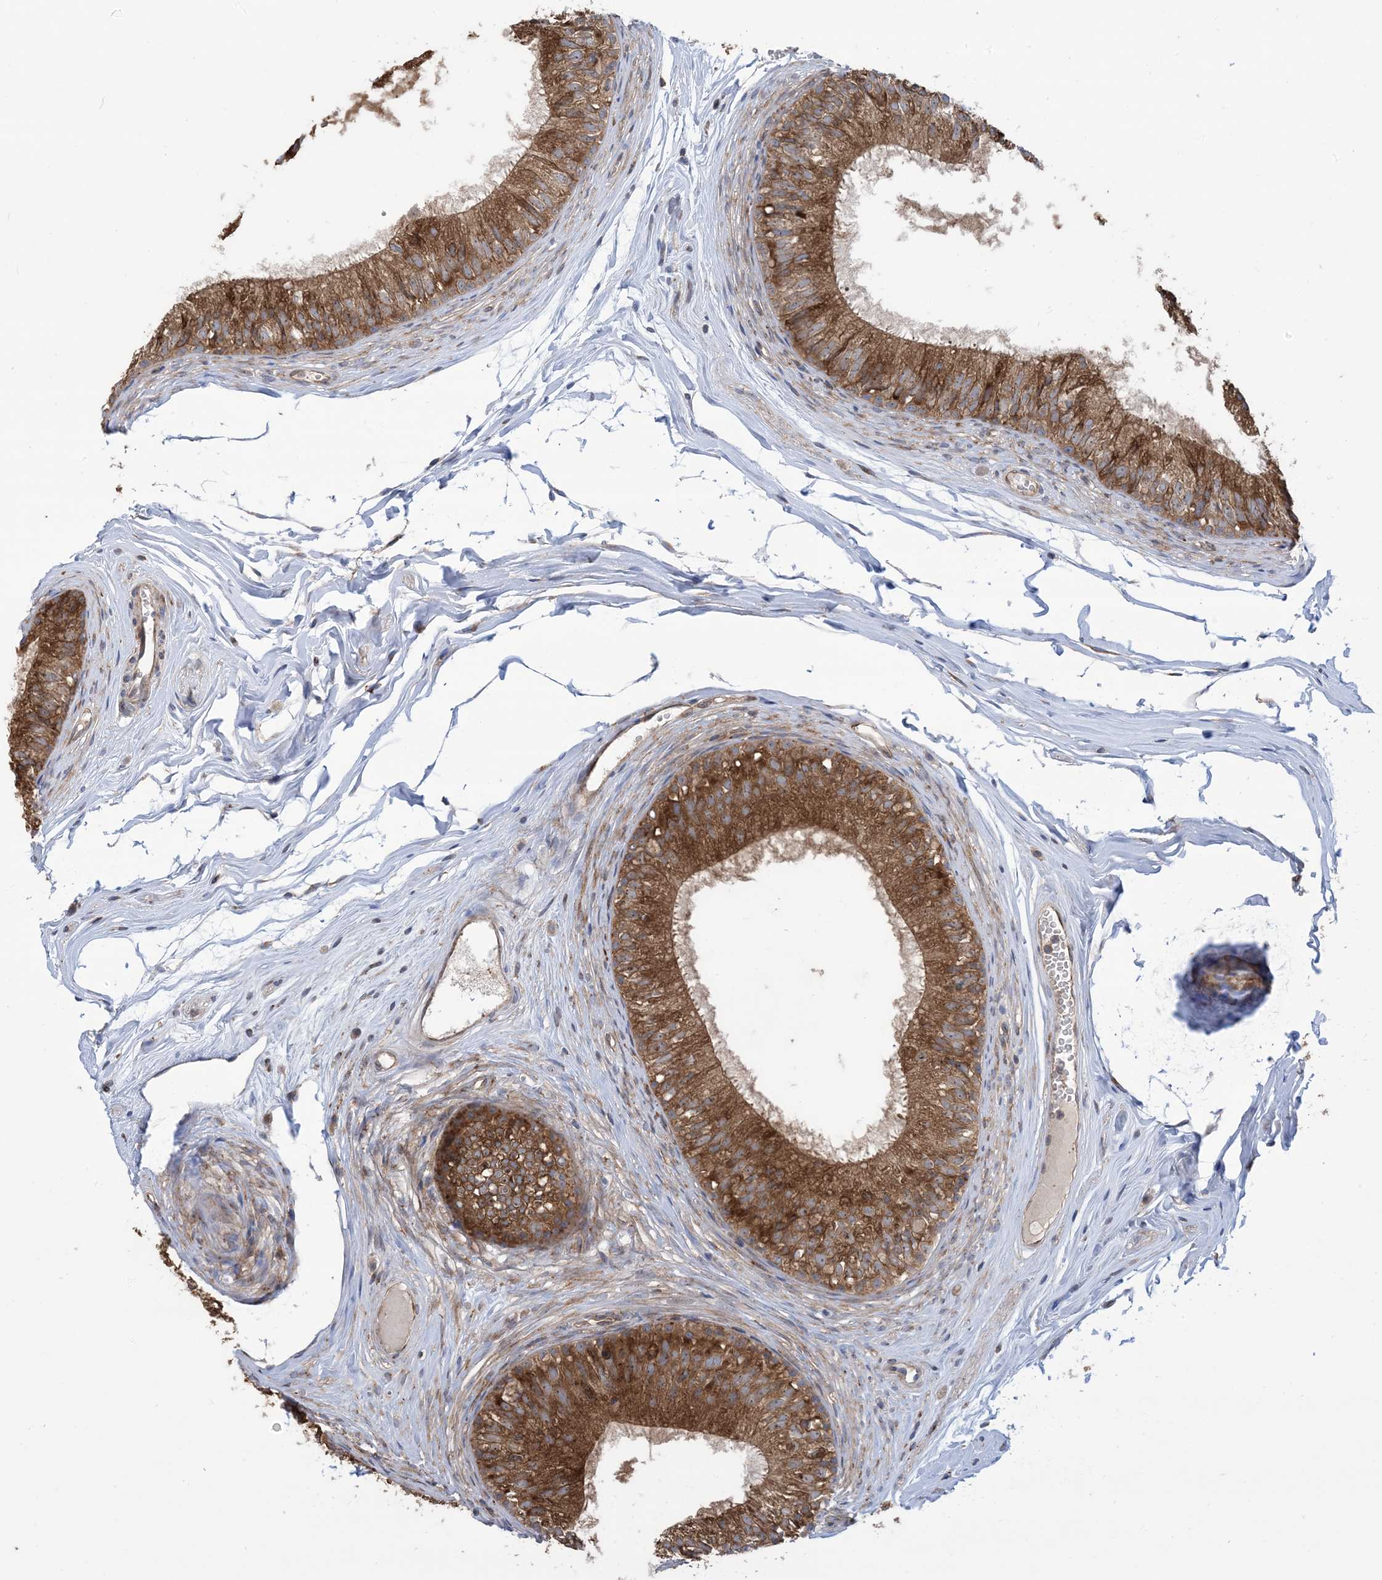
{"staining": {"intensity": "strong", "quantity": ">75%", "location": "cytoplasmic/membranous"}, "tissue": "epididymis", "cell_type": "Glandular cells", "image_type": "normal", "snomed": [{"axis": "morphology", "description": "Normal tissue, NOS"}, {"axis": "morphology", "description": "Seminoma in situ"}, {"axis": "topography", "description": "Testis"}, {"axis": "topography", "description": "Epididymis"}], "caption": "This is an image of IHC staining of unremarkable epididymis, which shows strong staining in the cytoplasmic/membranous of glandular cells.", "gene": "CLEC16A", "patient": {"sex": "male", "age": 28}}